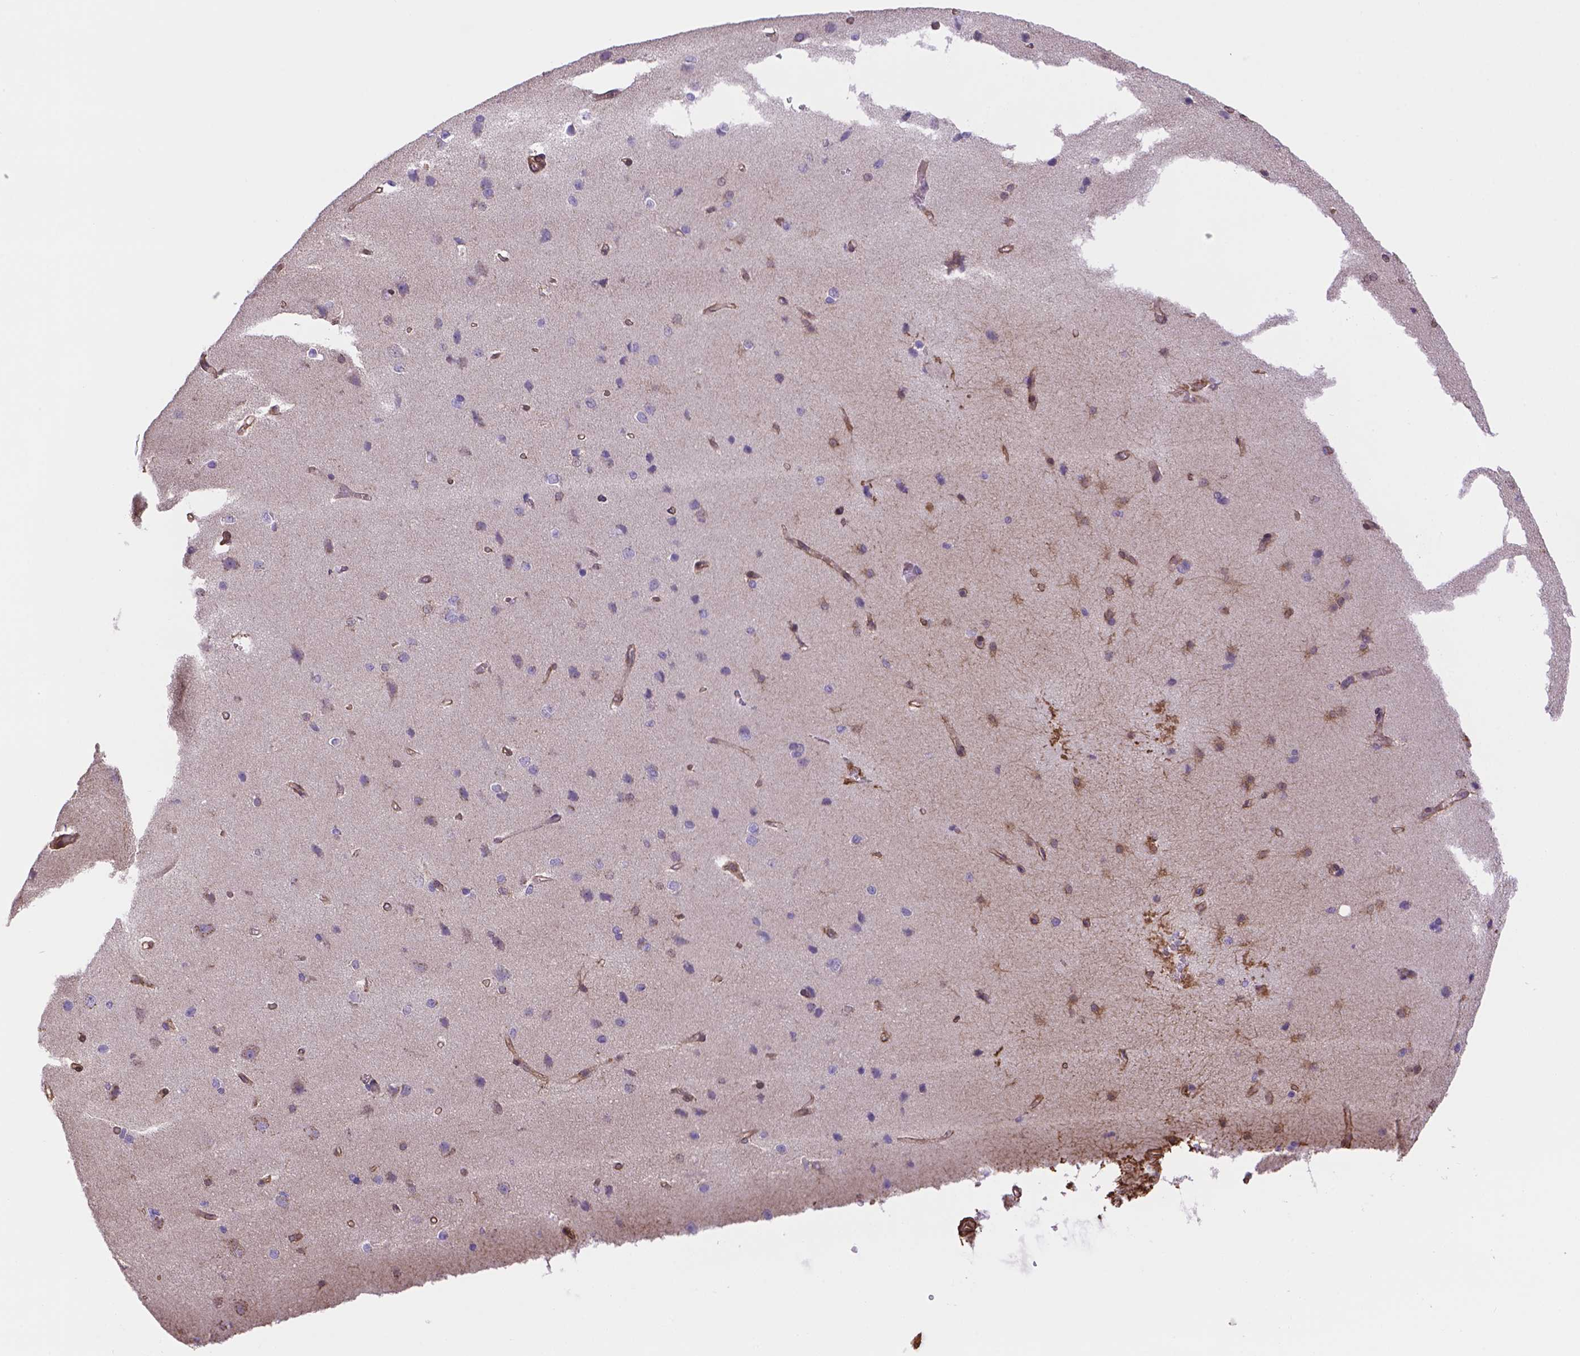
{"staining": {"intensity": "moderate", "quantity": ">75%", "location": "cytoplasmic/membranous"}, "tissue": "cerebral cortex", "cell_type": "Endothelial cells", "image_type": "normal", "snomed": [{"axis": "morphology", "description": "Normal tissue, NOS"}, {"axis": "topography", "description": "Cerebral cortex"}], "caption": "Cerebral cortex stained for a protein (brown) displays moderate cytoplasmic/membranous positive expression in approximately >75% of endothelial cells.", "gene": "YAP1", "patient": {"sex": "male", "age": 37}}